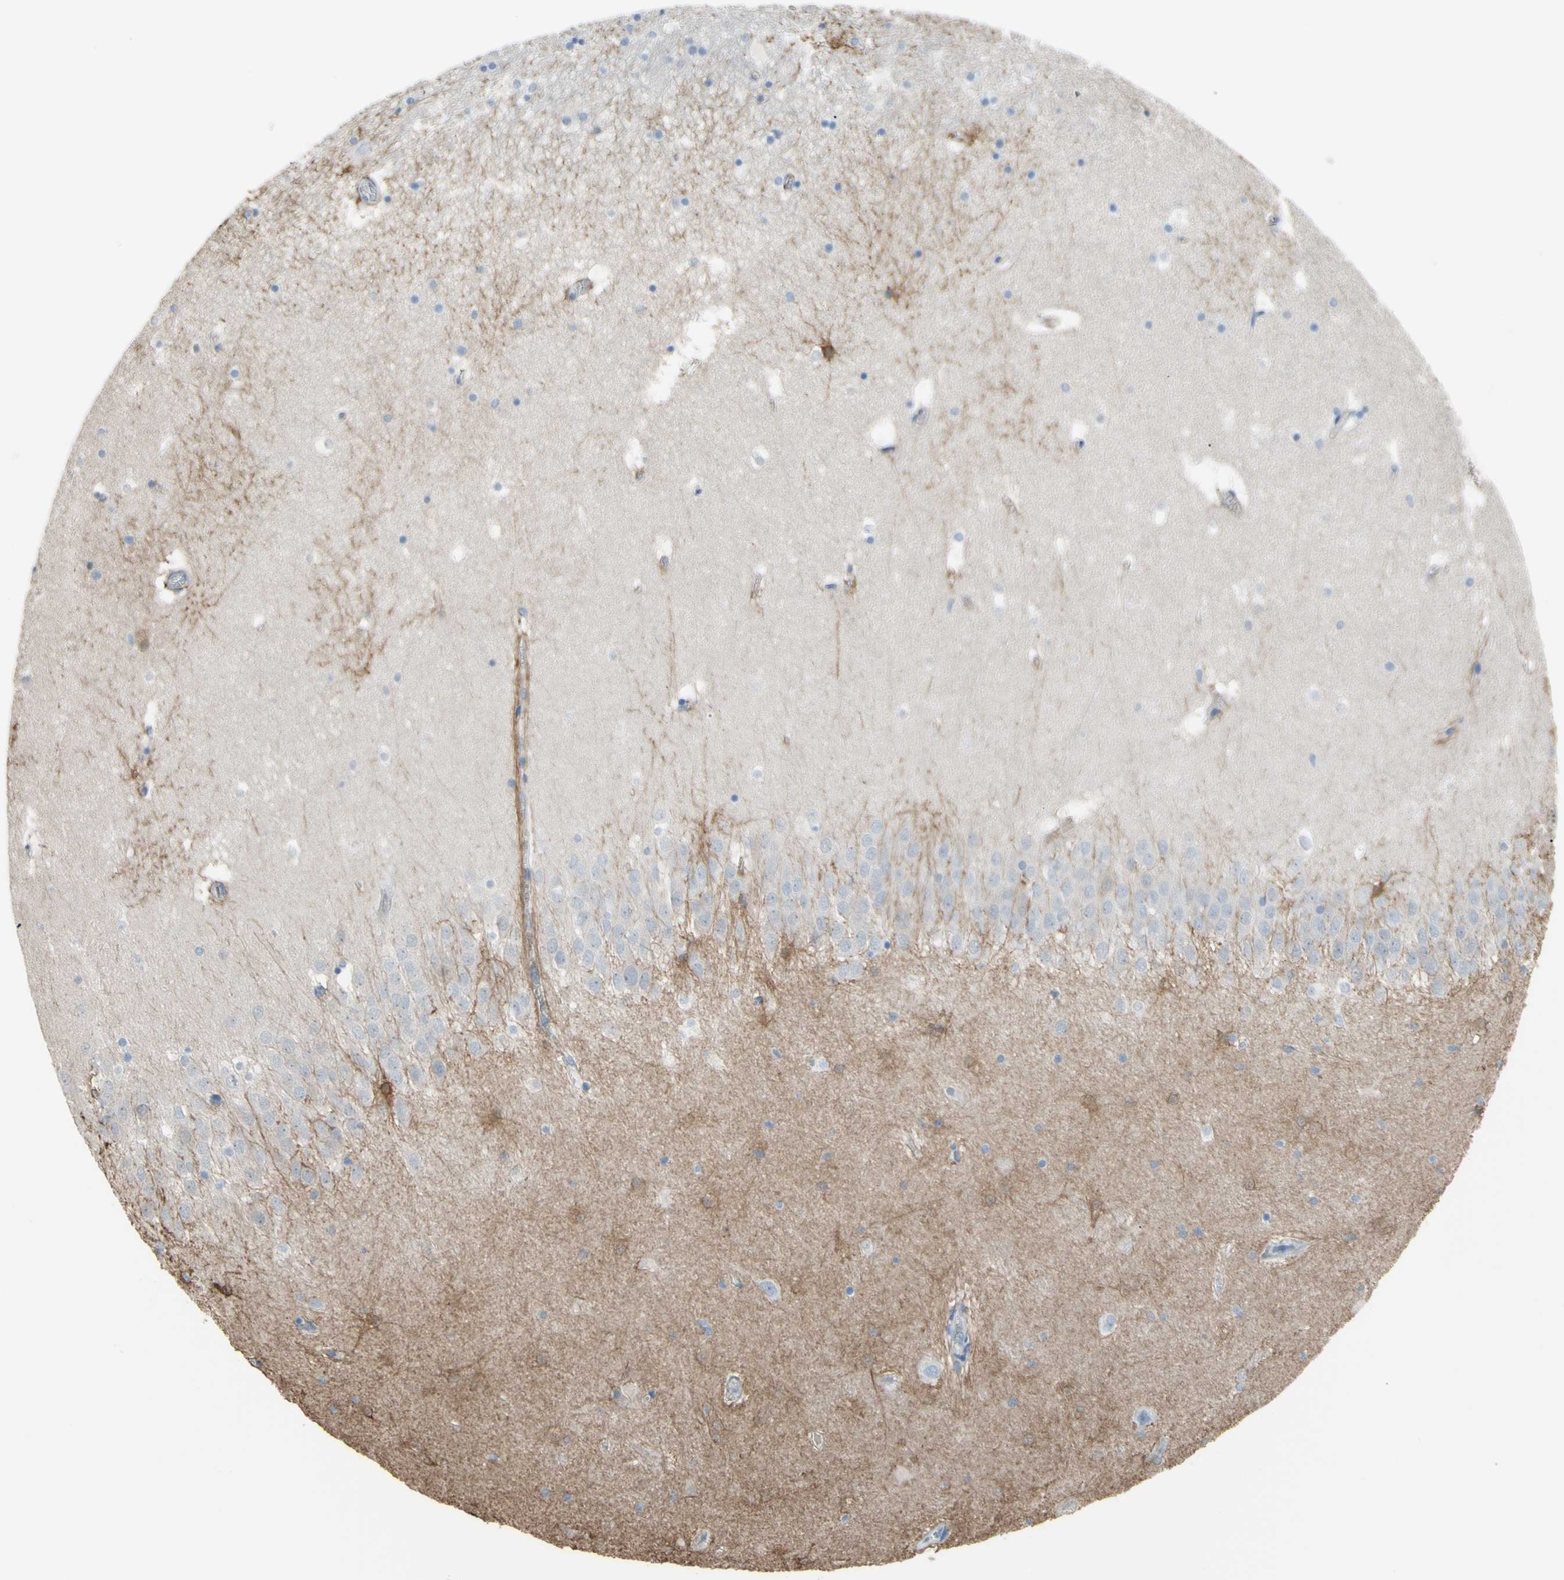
{"staining": {"intensity": "moderate", "quantity": "<25%", "location": "cytoplasmic/membranous"}, "tissue": "hippocampus", "cell_type": "Glial cells", "image_type": "normal", "snomed": [{"axis": "morphology", "description": "Normal tissue, NOS"}, {"axis": "topography", "description": "Hippocampus"}], "caption": "IHC of normal hippocampus displays low levels of moderate cytoplasmic/membranous staining in approximately <25% of glial cells.", "gene": "ADD1", "patient": {"sex": "male", "age": 45}}